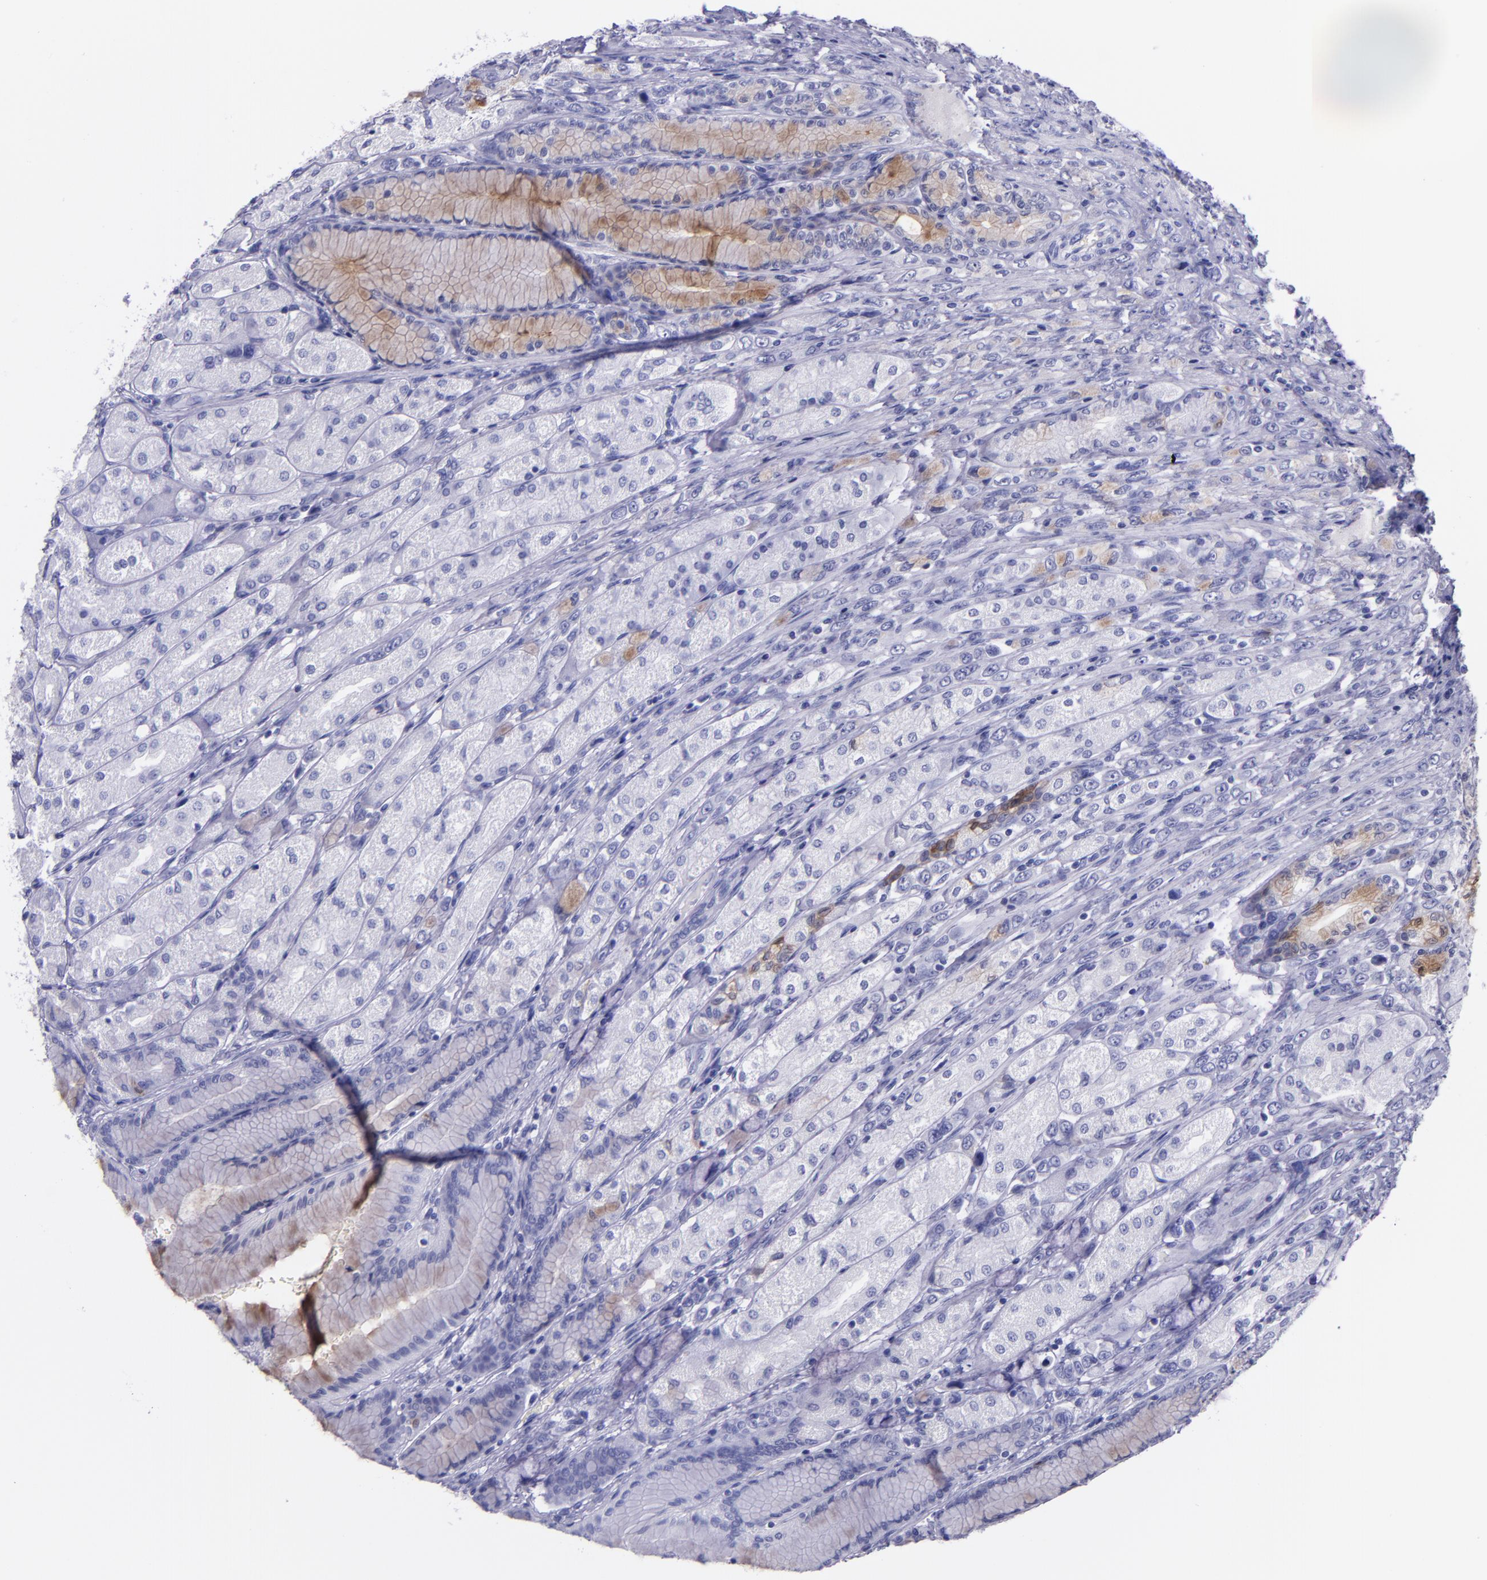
{"staining": {"intensity": "weak", "quantity": "<25%", "location": "cytoplasmic/membranous"}, "tissue": "stomach", "cell_type": "Glandular cells", "image_type": "normal", "snomed": [{"axis": "morphology", "description": "Normal tissue, NOS"}, {"axis": "morphology", "description": "Adenocarcinoma, NOS"}, {"axis": "topography", "description": "Stomach"}, {"axis": "topography", "description": "Stomach, lower"}], "caption": "Immunohistochemistry (IHC) photomicrograph of benign human stomach stained for a protein (brown), which demonstrates no staining in glandular cells.", "gene": "SLPI", "patient": {"sex": "female", "age": 65}}